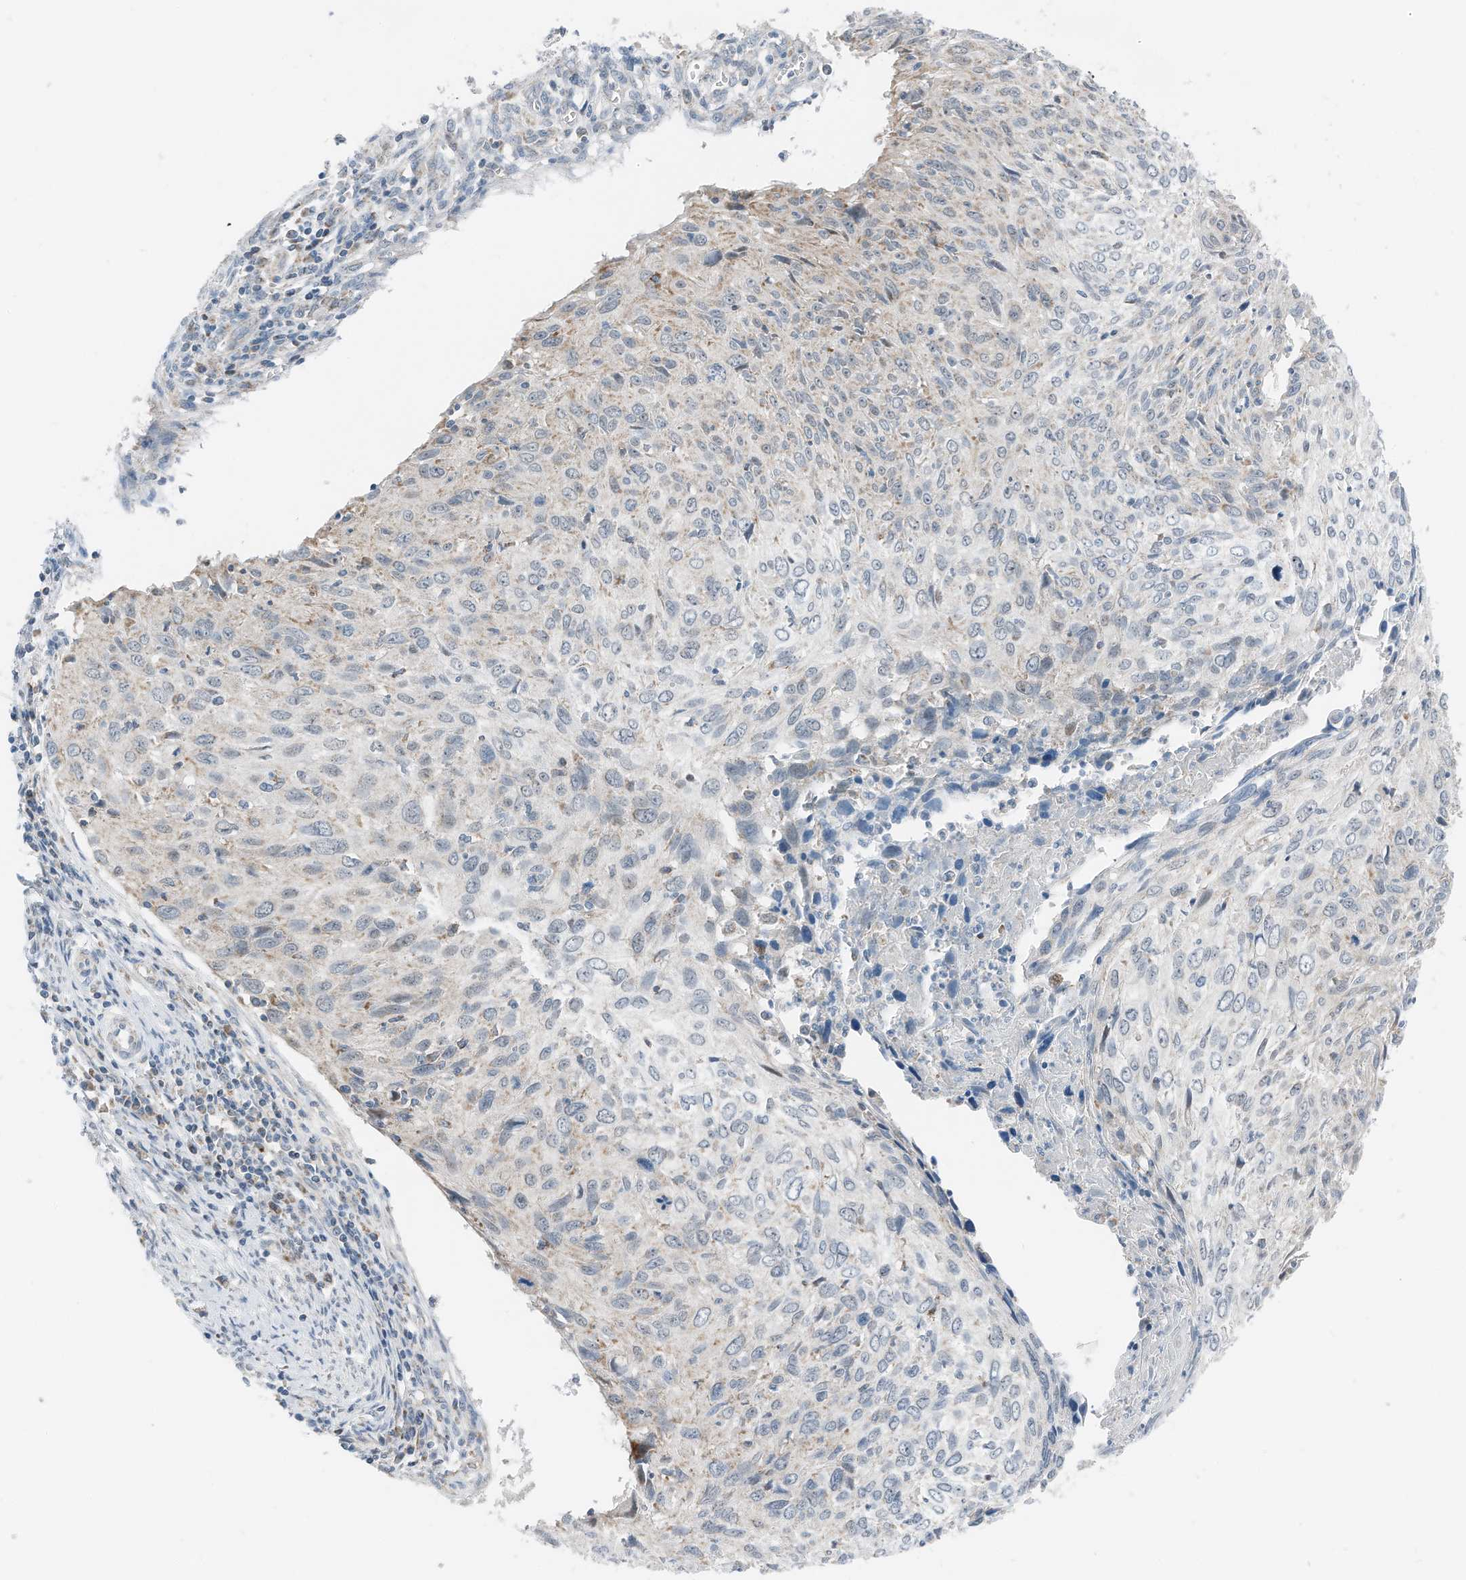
{"staining": {"intensity": "weak", "quantity": "<25%", "location": "cytoplasmic/membranous"}, "tissue": "cervical cancer", "cell_type": "Tumor cells", "image_type": "cancer", "snomed": [{"axis": "morphology", "description": "Squamous cell carcinoma, NOS"}, {"axis": "topography", "description": "Cervix"}], "caption": "Cervical squamous cell carcinoma was stained to show a protein in brown. There is no significant positivity in tumor cells.", "gene": "RMND1", "patient": {"sex": "female", "age": 51}}